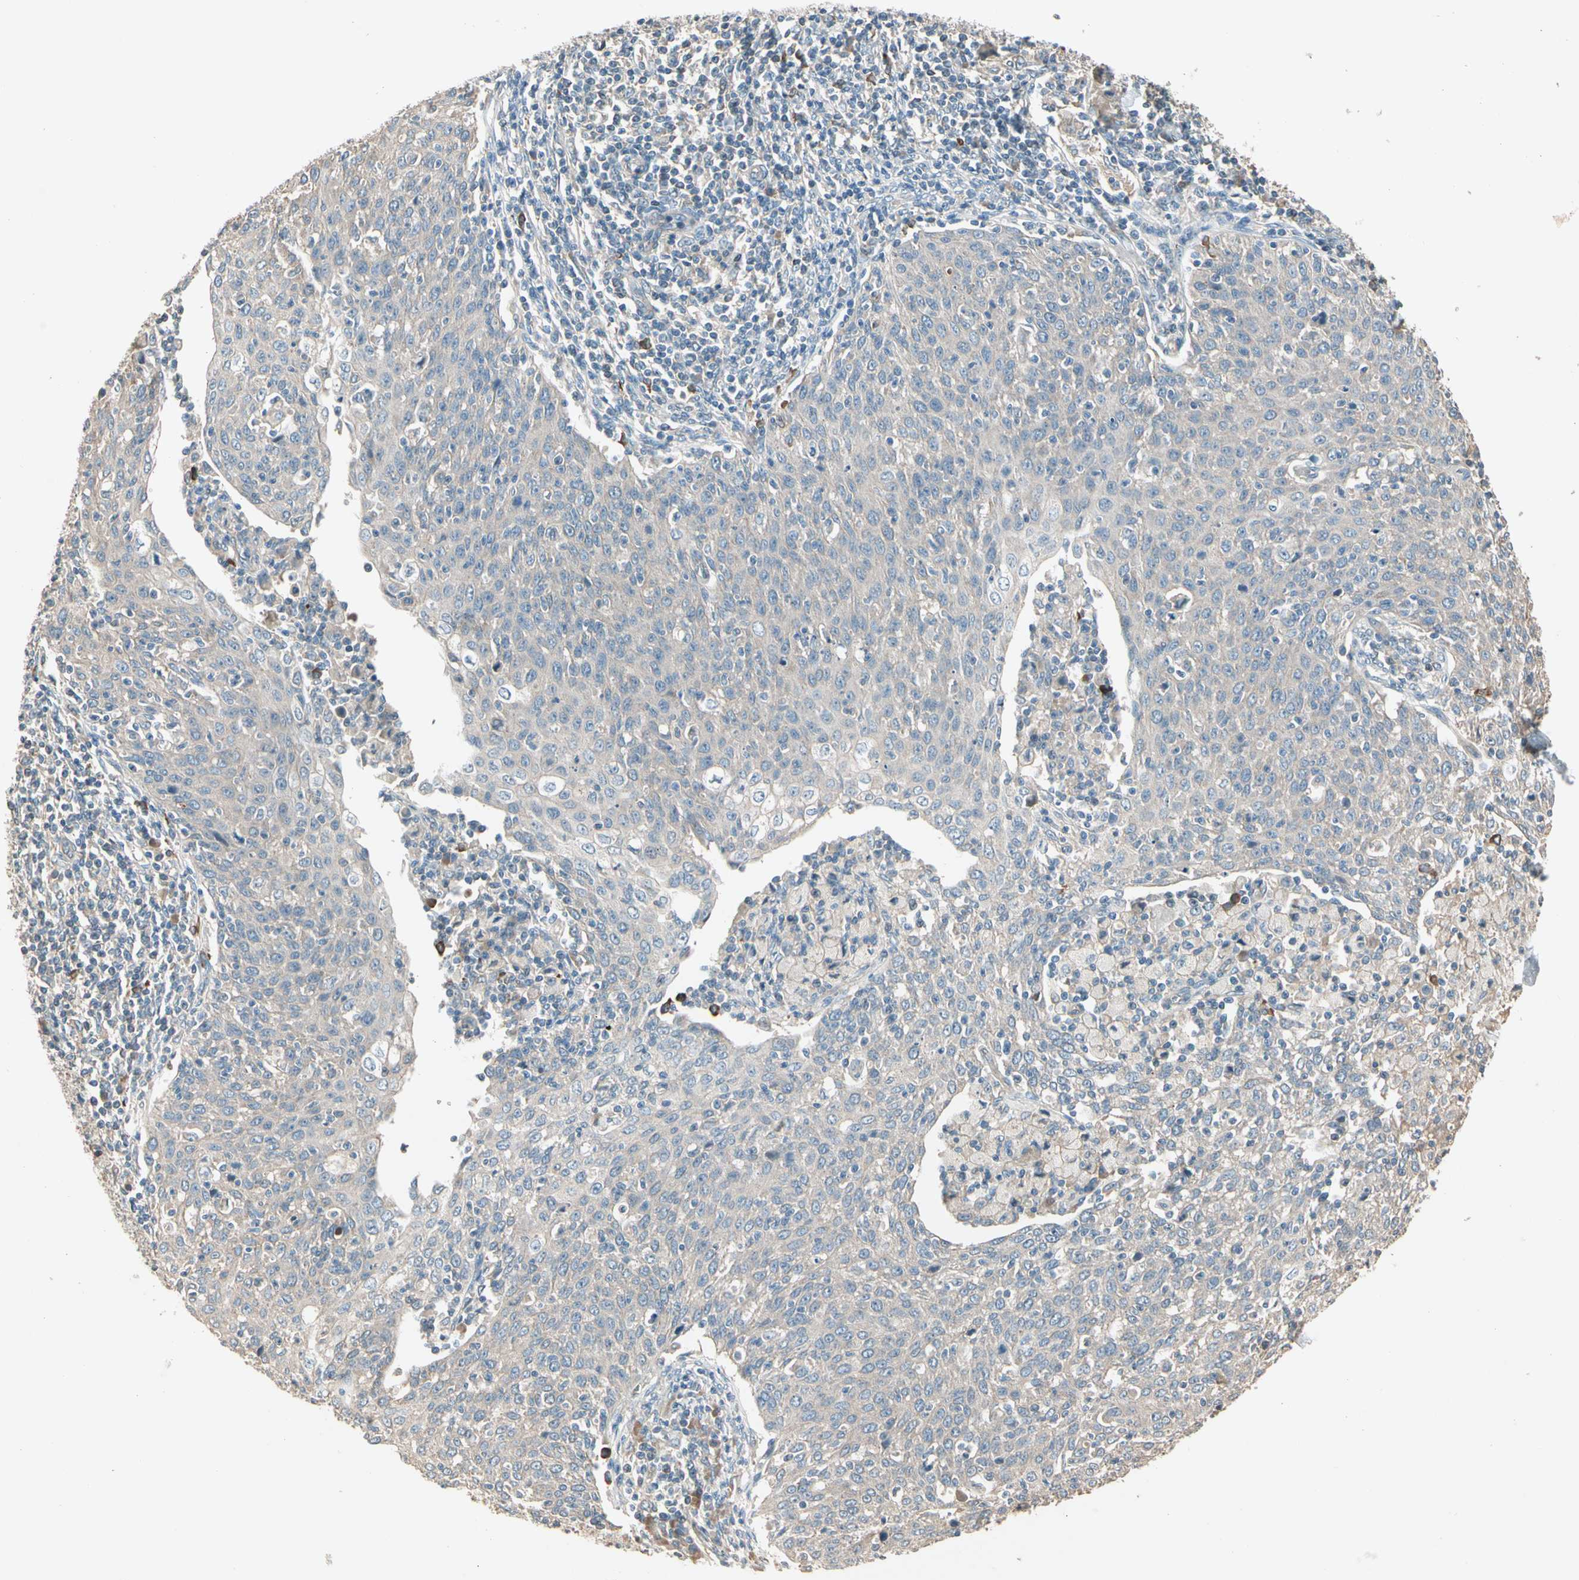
{"staining": {"intensity": "weak", "quantity": ">75%", "location": "cytoplasmic/membranous"}, "tissue": "cervical cancer", "cell_type": "Tumor cells", "image_type": "cancer", "snomed": [{"axis": "morphology", "description": "Squamous cell carcinoma, NOS"}, {"axis": "topography", "description": "Cervix"}], "caption": "A brown stain labels weak cytoplasmic/membranous staining of a protein in human cervical cancer (squamous cell carcinoma) tumor cells.", "gene": "TNFRSF21", "patient": {"sex": "female", "age": 38}}